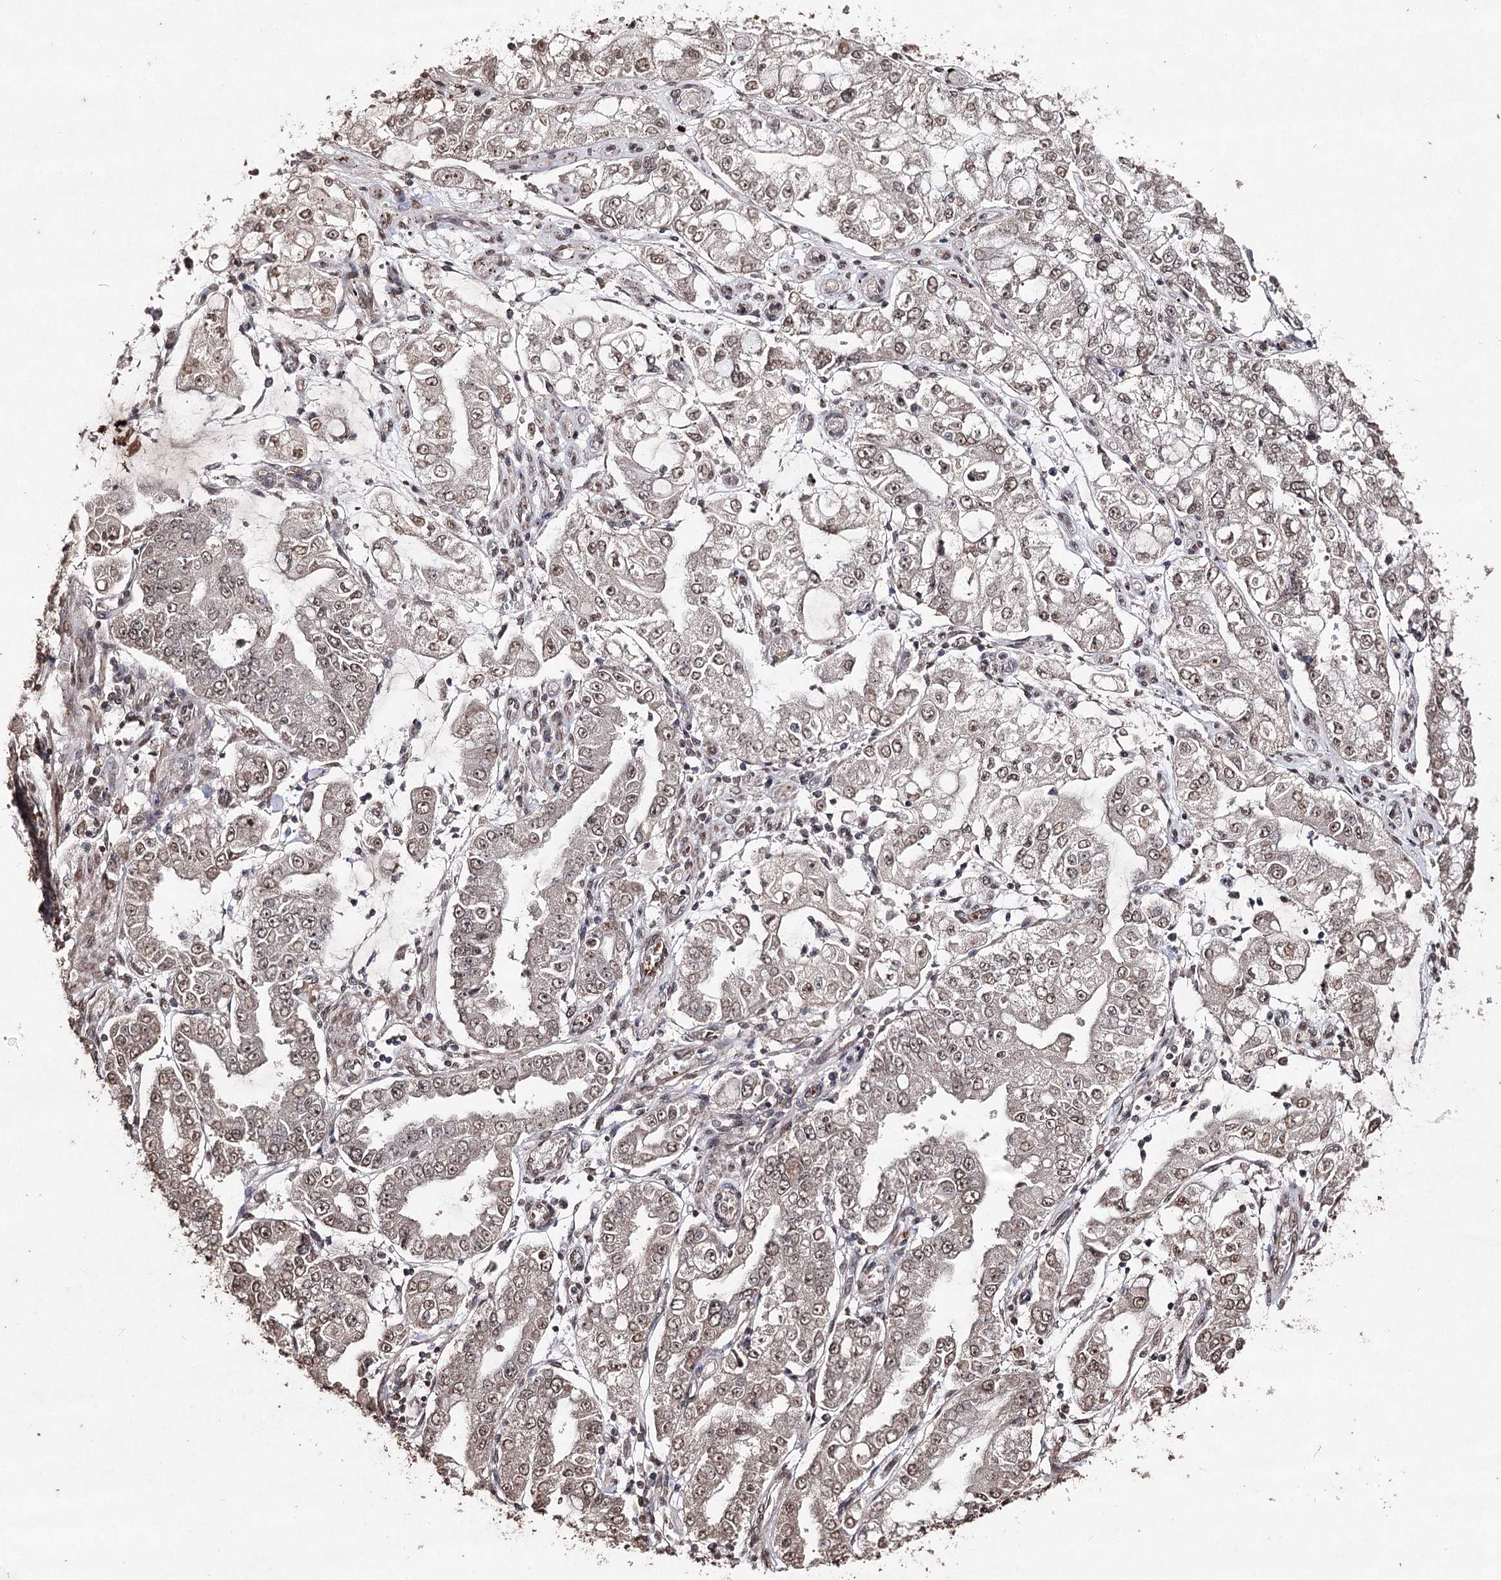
{"staining": {"intensity": "weak", "quantity": "25%-75%", "location": "nuclear"}, "tissue": "stomach cancer", "cell_type": "Tumor cells", "image_type": "cancer", "snomed": [{"axis": "morphology", "description": "Adenocarcinoma, NOS"}, {"axis": "topography", "description": "Stomach"}], "caption": "Immunohistochemical staining of human adenocarcinoma (stomach) displays low levels of weak nuclear protein staining in approximately 25%-75% of tumor cells.", "gene": "ATG14", "patient": {"sex": "male", "age": 76}}